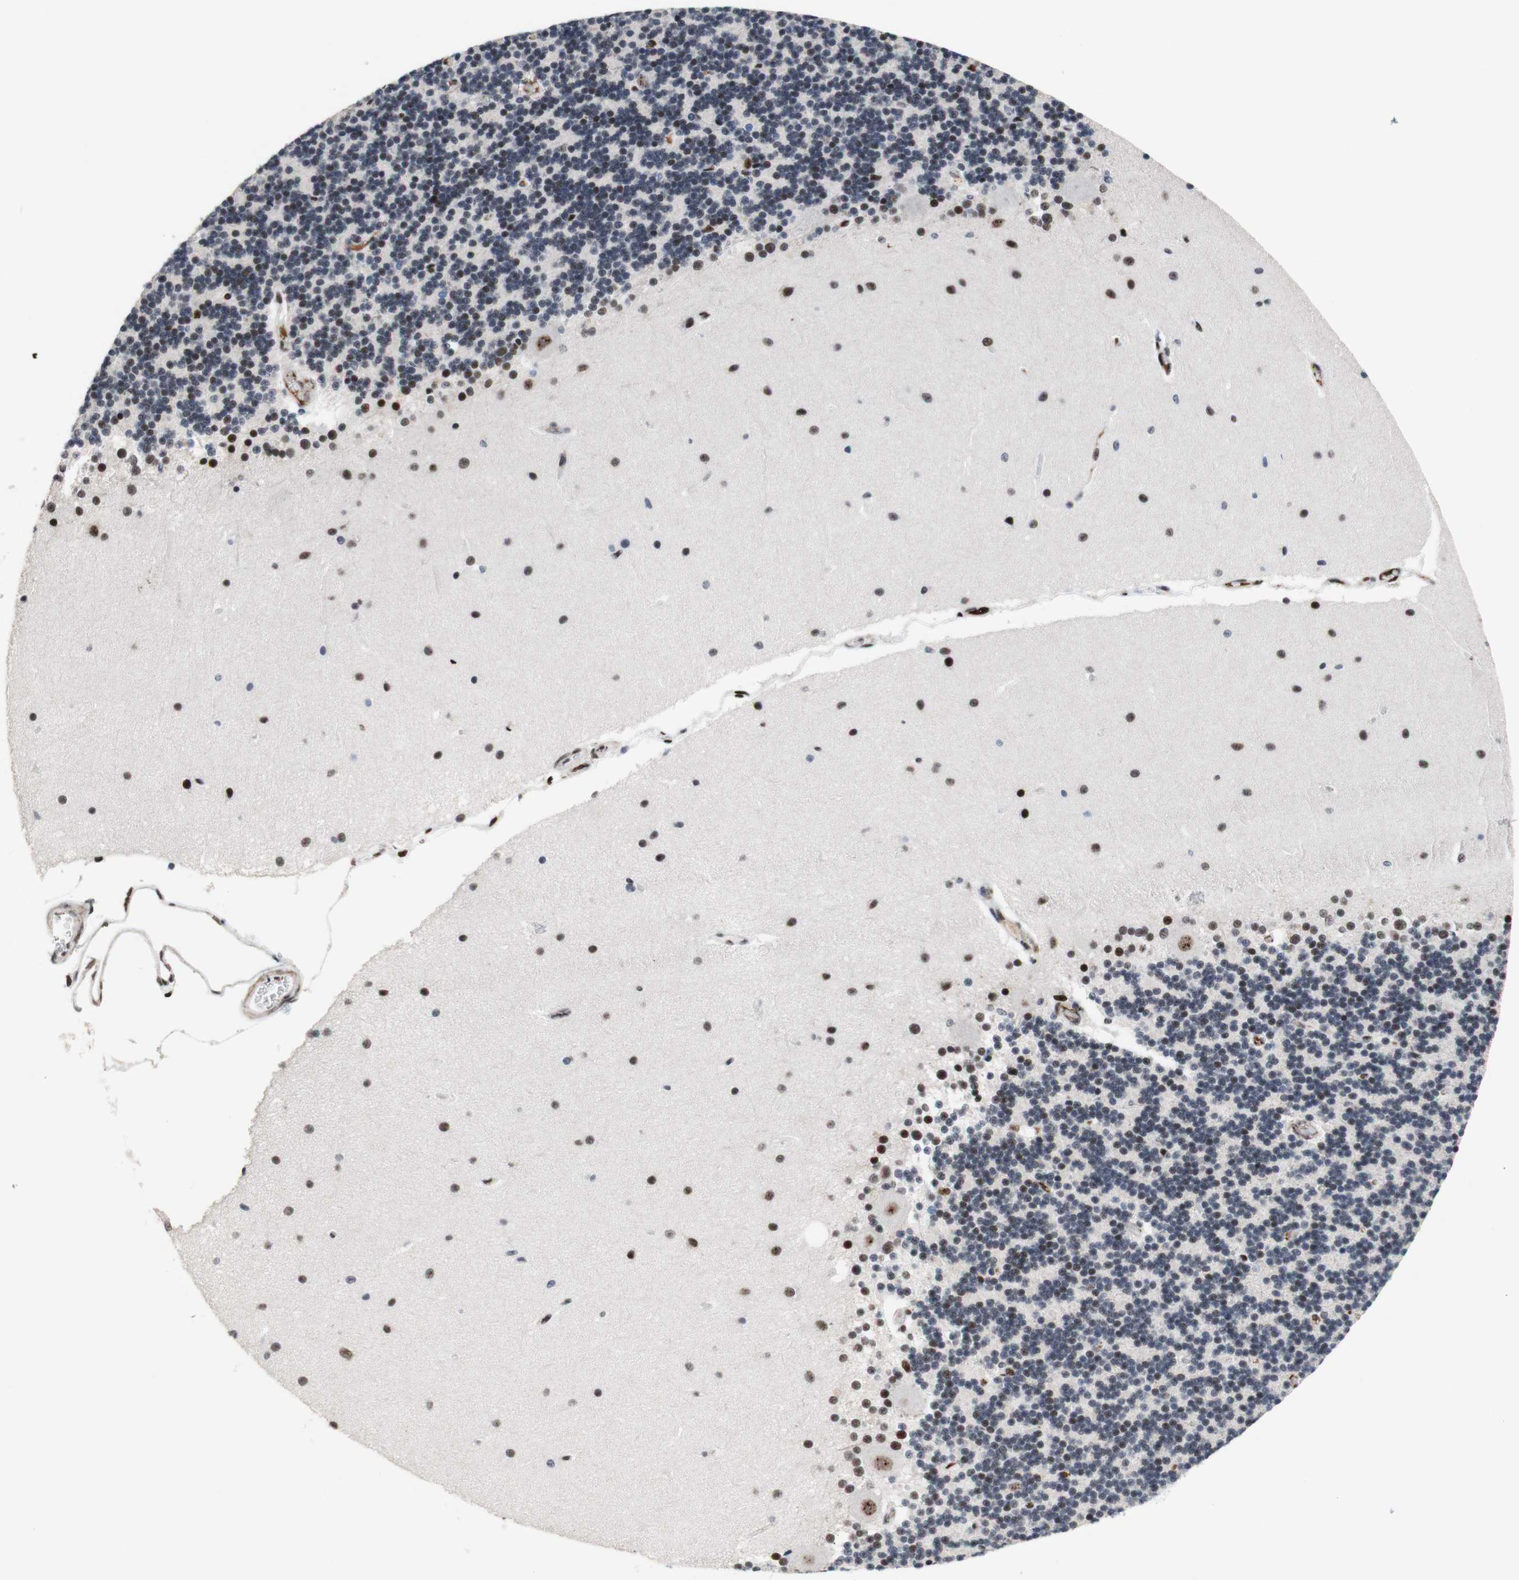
{"staining": {"intensity": "moderate", "quantity": "<25%", "location": "nuclear"}, "tissue": "cerebellum", "cell_type": "Cells in granular layer", "image_type": "normal", "snomed": [{"axis": "morphology", "description": "Normal tissue, NOS"}, {"axis": "topography", "description": "Cerebellum"}], "caption": "Protein staining displays moderate nuclear staining in approximately <25% of cells in granular layer in benign cerebellum. (IHC, brightfield microscopy, high magnification).", "gene": "TLE1", "patient": {"sex": "female", "age": 54}}